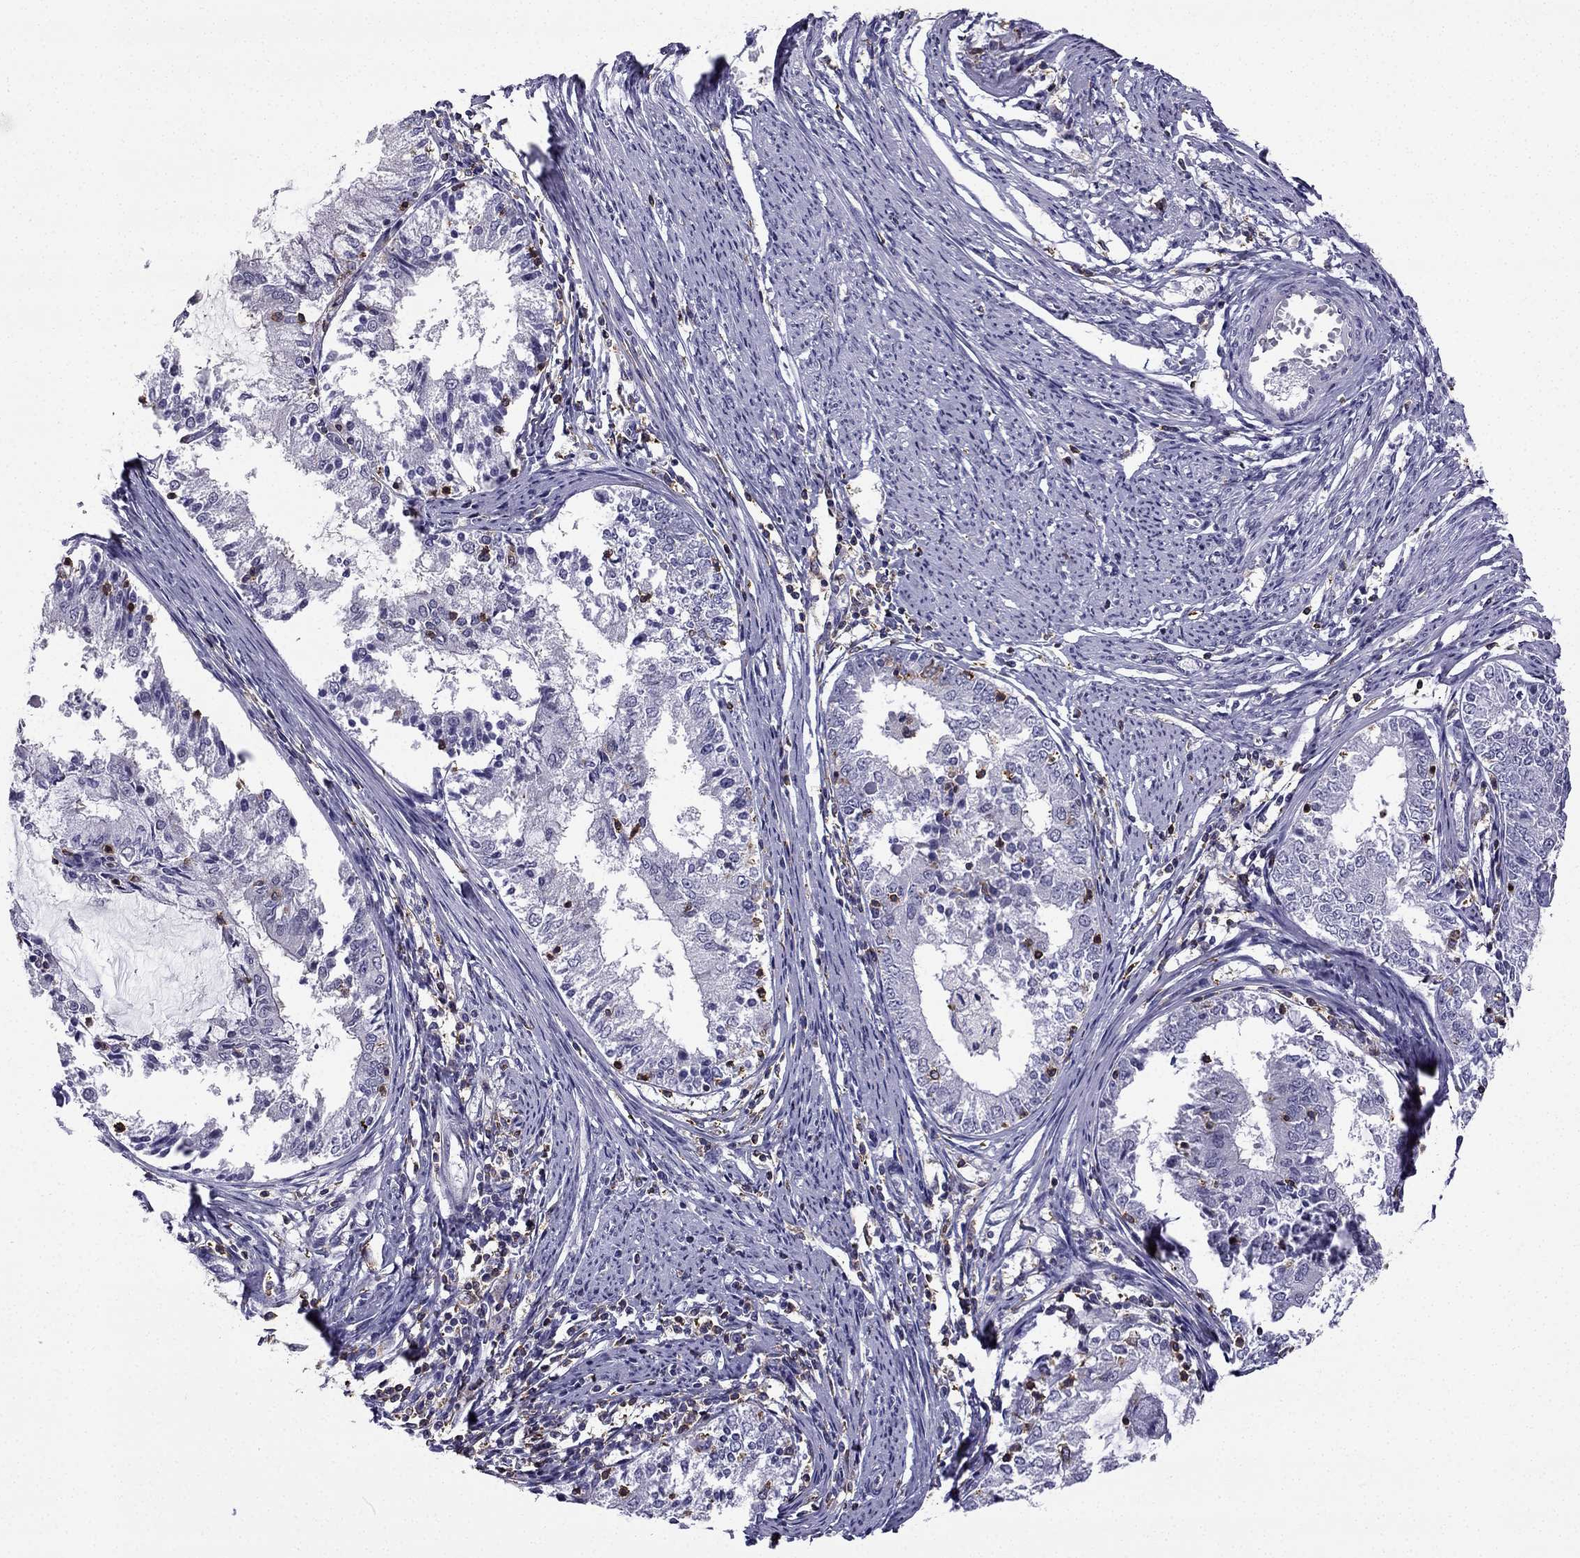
{"staining": {"intensity": "negative", "quantity": "none", "location": "none"}, "tissue": "endometrial cancer", "cell_type": "Tumor cells", "image_type": "cancer", "snomed": [{"axis": "morphology", "description": "Adenocarcinoma, NOS"}, {"axis": "topography", "description": "Endometrium"}], "caption": "Endometrial cancer (adenocarcinoma) was stained to show a protein in brown. There is no significant expression in tumor cells.", "gene": "CCK", "patient": {"sex": "female", "age": 57}}